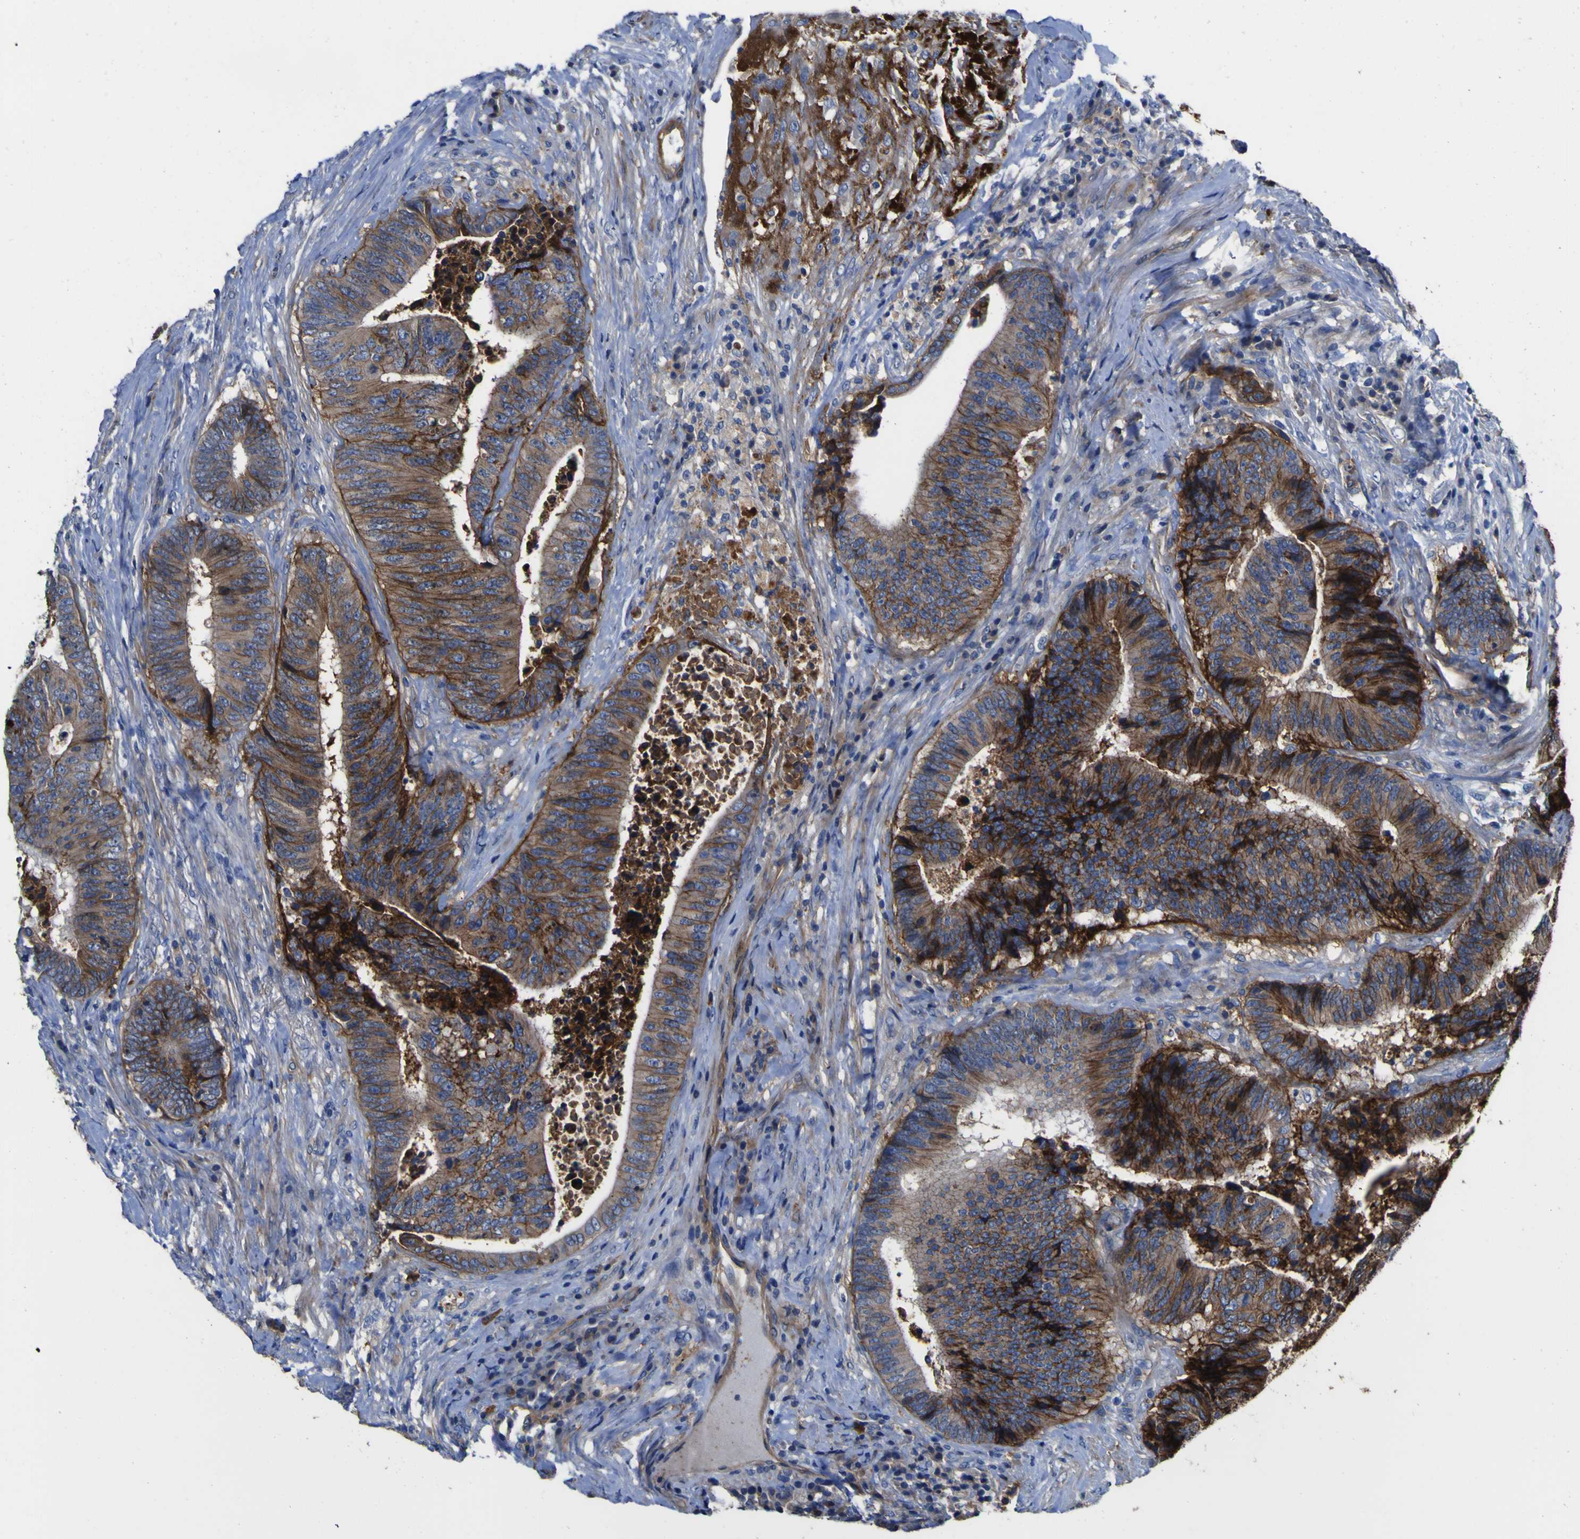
{"staining": {"intensity": "moderate", "quantity": ">75%", "location": "cytoplasmic/membranous"}, "tissue": "colorectal cancer", "cell_type": "Tumor cells", "image_type": "cancer", "snomed": [{"axis": "morphology", "description": "Adenocarcinoma, NOS"}, {"axis": "topography", "description": "Rectum"}], "caption": "Human adenocarcinoma (colorectal) stained with a brown dye shows moderate cytoplasmic/membranous positive positivity in about >75% of tumor cells.", "gene": "CD151", "patient": {"sex": "male", "age": 72}}